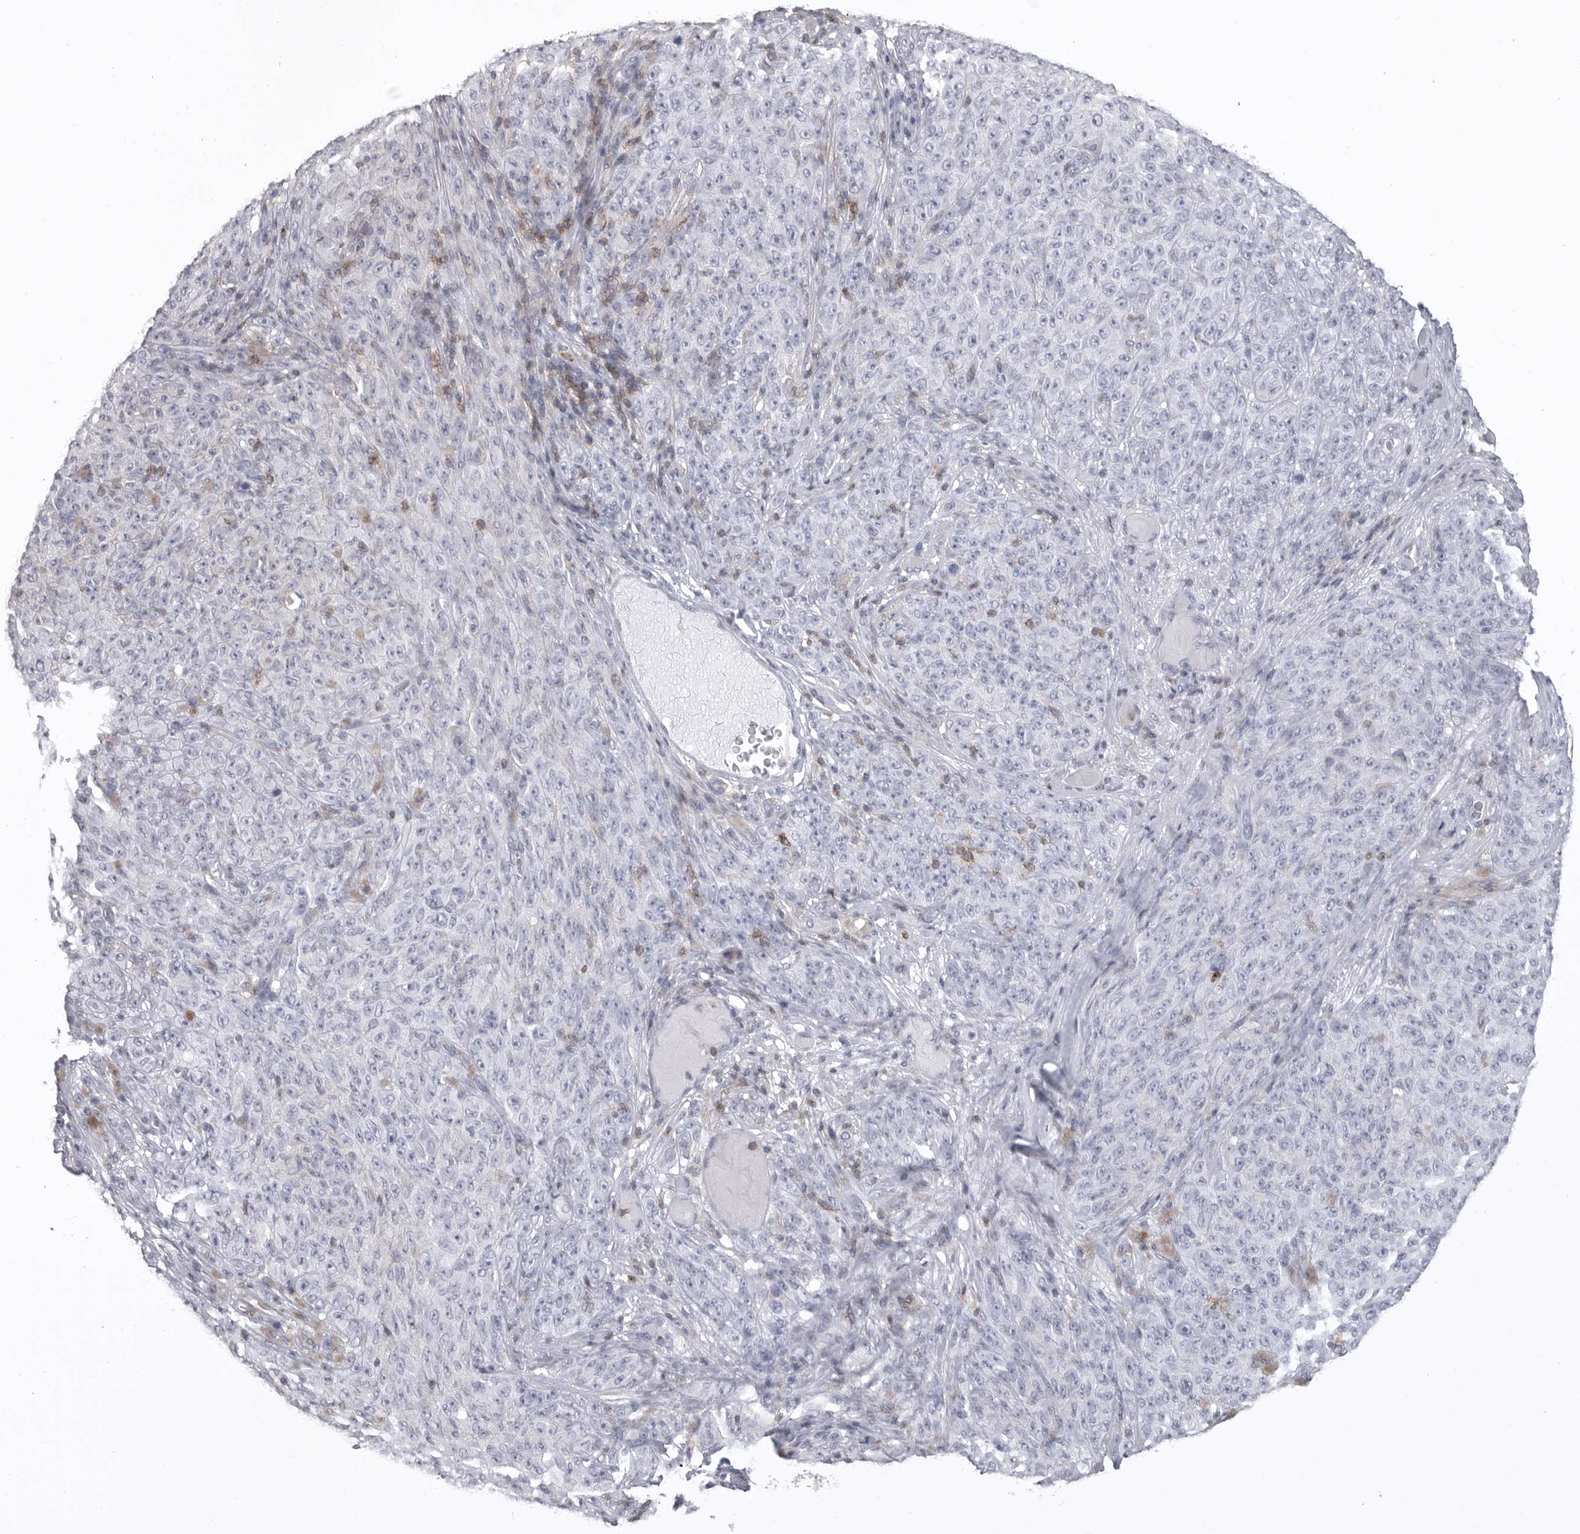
{"staining": {"intensity": "negative", "quantity": "none", "location": "none"}, "tissue": "melanoma", "cell_type": "Tumor cells", "image_type": "cancer", "snomed": [{"axis": "morphology", "description": "Malignant melanoma, NOS"}, {"axis": "topography", "description": "Skin"}], "caption": "The IHC photomicrograph has no significant expression in tumor cells of malignant melanoma tissue.", "gene": "ITGAL", "patient": {"sex": "female", "age": 82}}